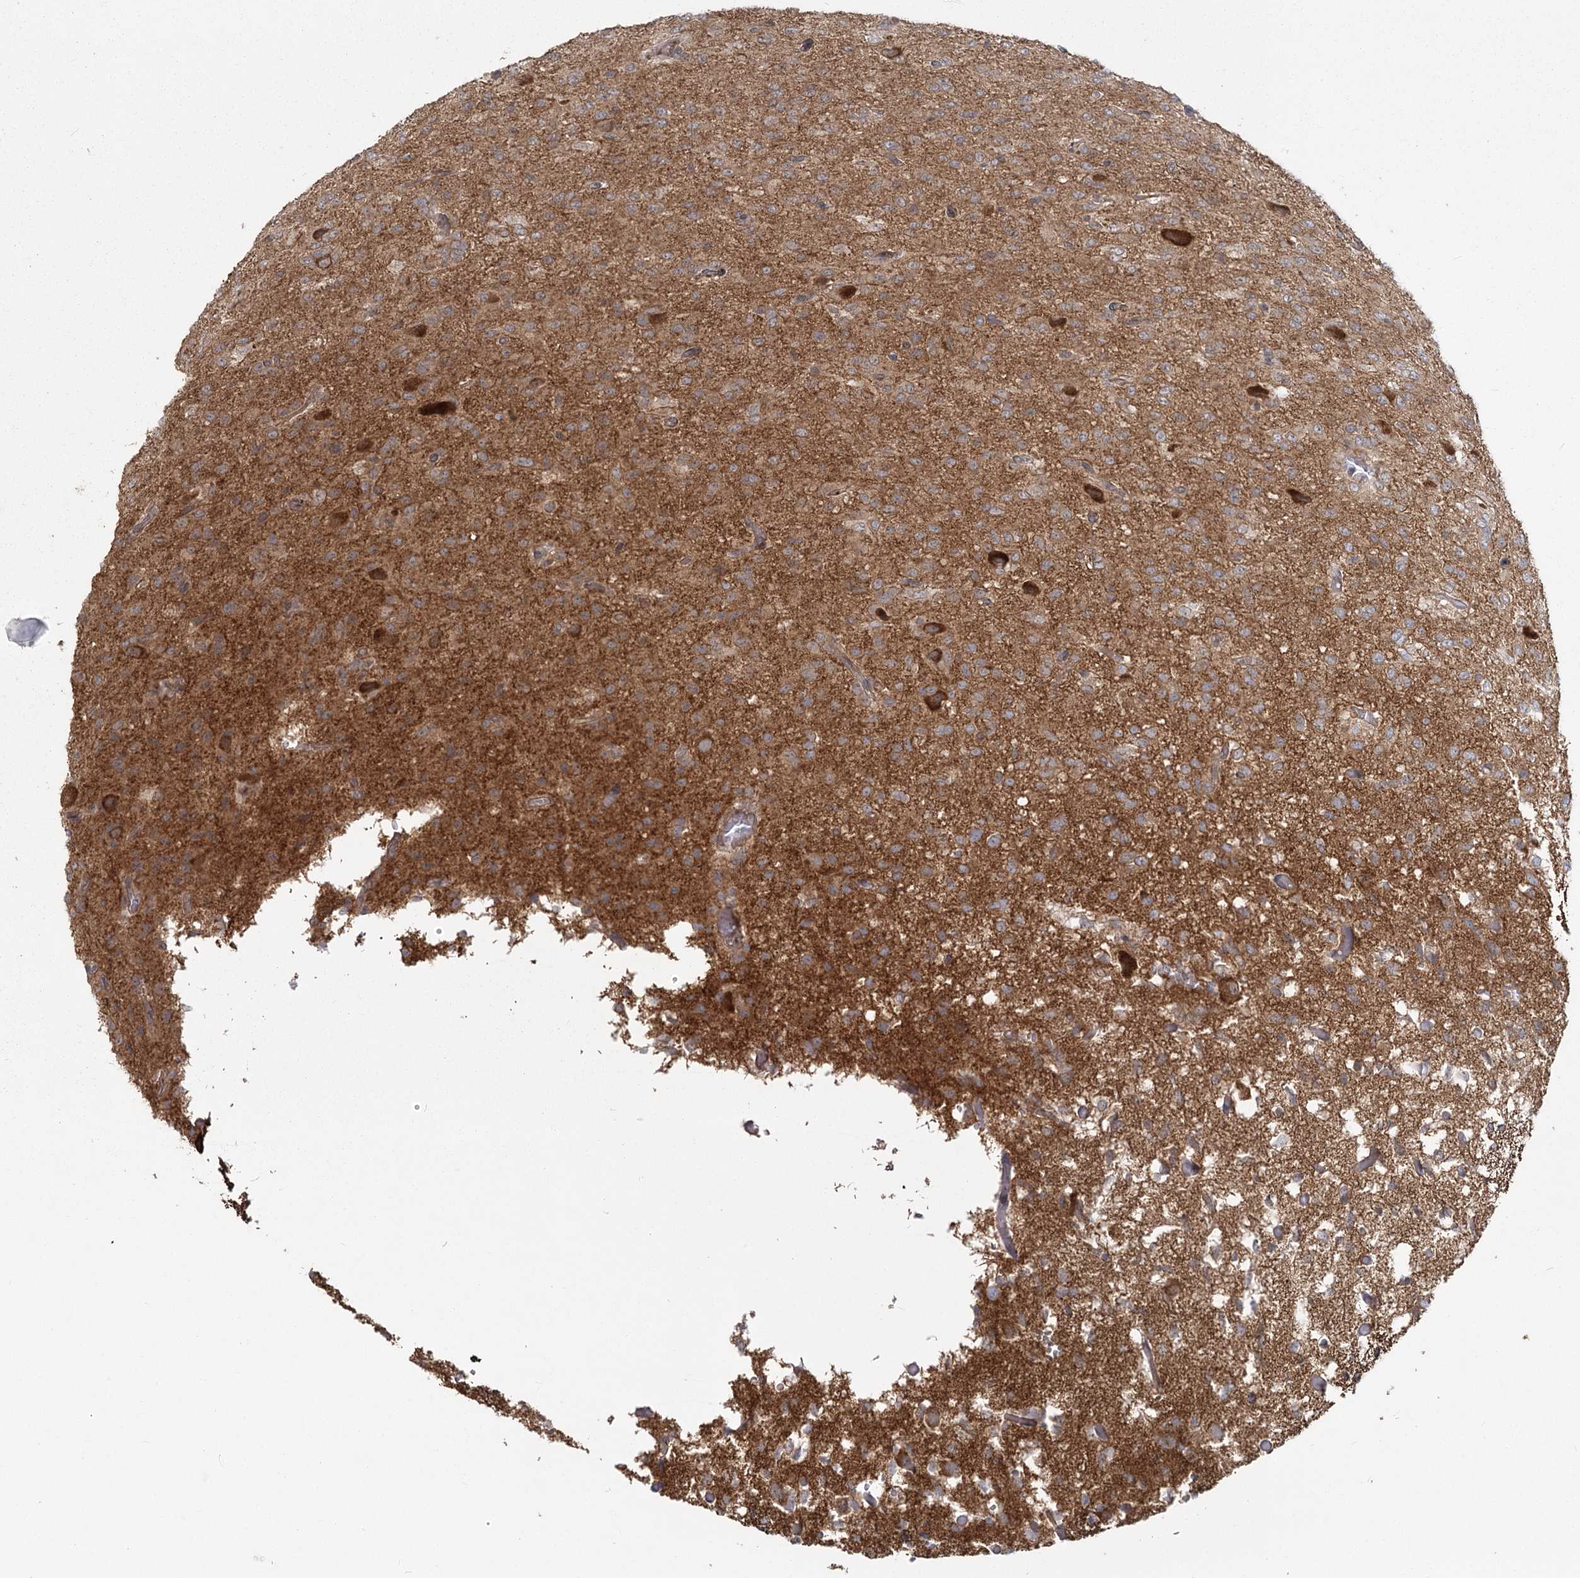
{"staining": {"intensity": "moderate", "quantity": "<25%", "location": "cytoplasmic/membranous"}, "tissue": "glioma", "cell_type": "Tumor cells", "image_type": "cancer", "snomed": [{"axis": "morphology", "description": "Glioma, malignant, High grade"}, {"axis": "topography", "description": "Brain"}], "caption": "Immunohistochemistry (DAB (3,3'-diaminobenzidine)) staining of glioma shows moderate cytoplasmic/membranous protein staining in about <25% of tumor cells. (IHC, brightfield microscopy, high magnification).", "gene": "AP2M1", "patient": {"sex": "female", "age": 59}}